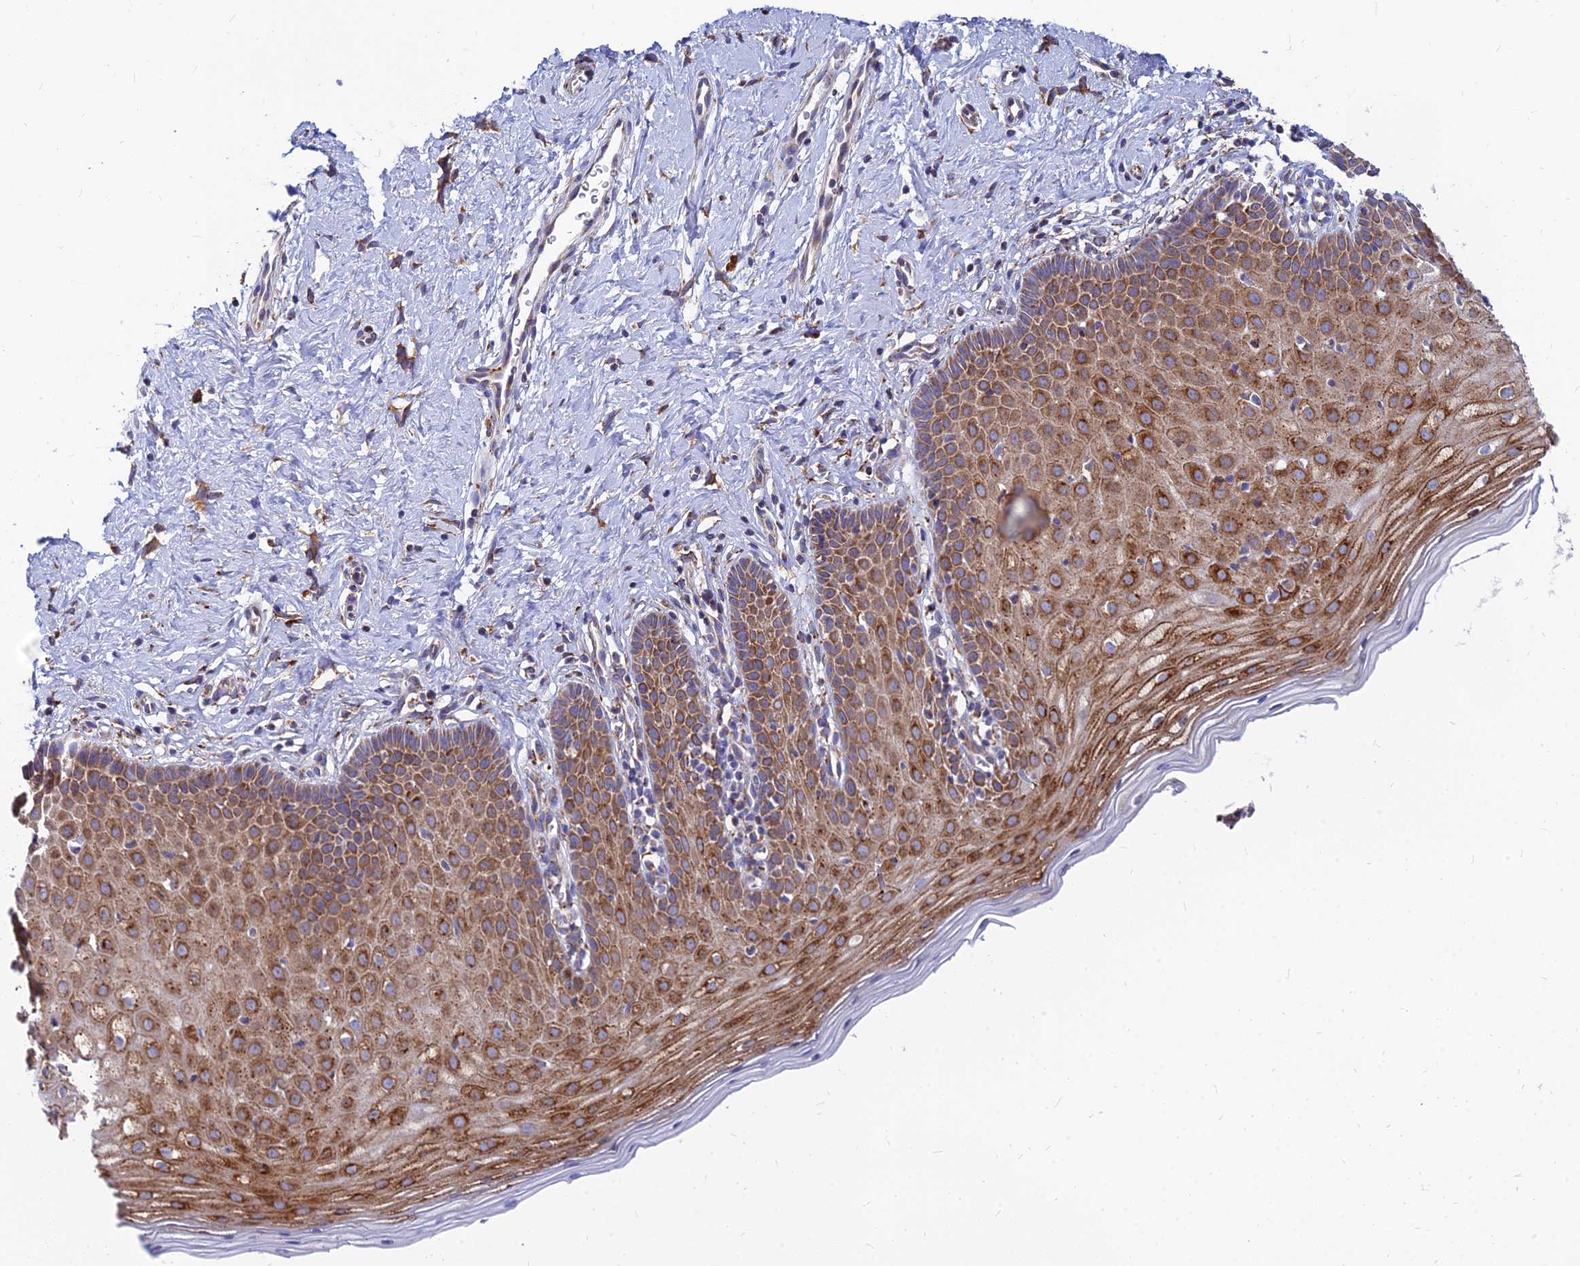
{"staining": {"intensity": "moderate", "quantity": ">75%", "location": "cytoplasmic/membranous"}, "tissue": "cervix", "cell_type": "Glandular cells", "image_type": "normal", "snomed": [{"axis": "morphology", "description": "Normal tissue, NOS"}, {"axis": "topography", "description": "Cervix"}], "caption": "Immunohistochemistry (IHC) (DAB (3,3'-diaminobenzidine)) staining of normal human cervix exhibits moderate cytoplasmic/membranous protein expression in about >75% of glandular cells.", "gene": "CCT6A", "patient": {"sex": "female", "age": 36}}